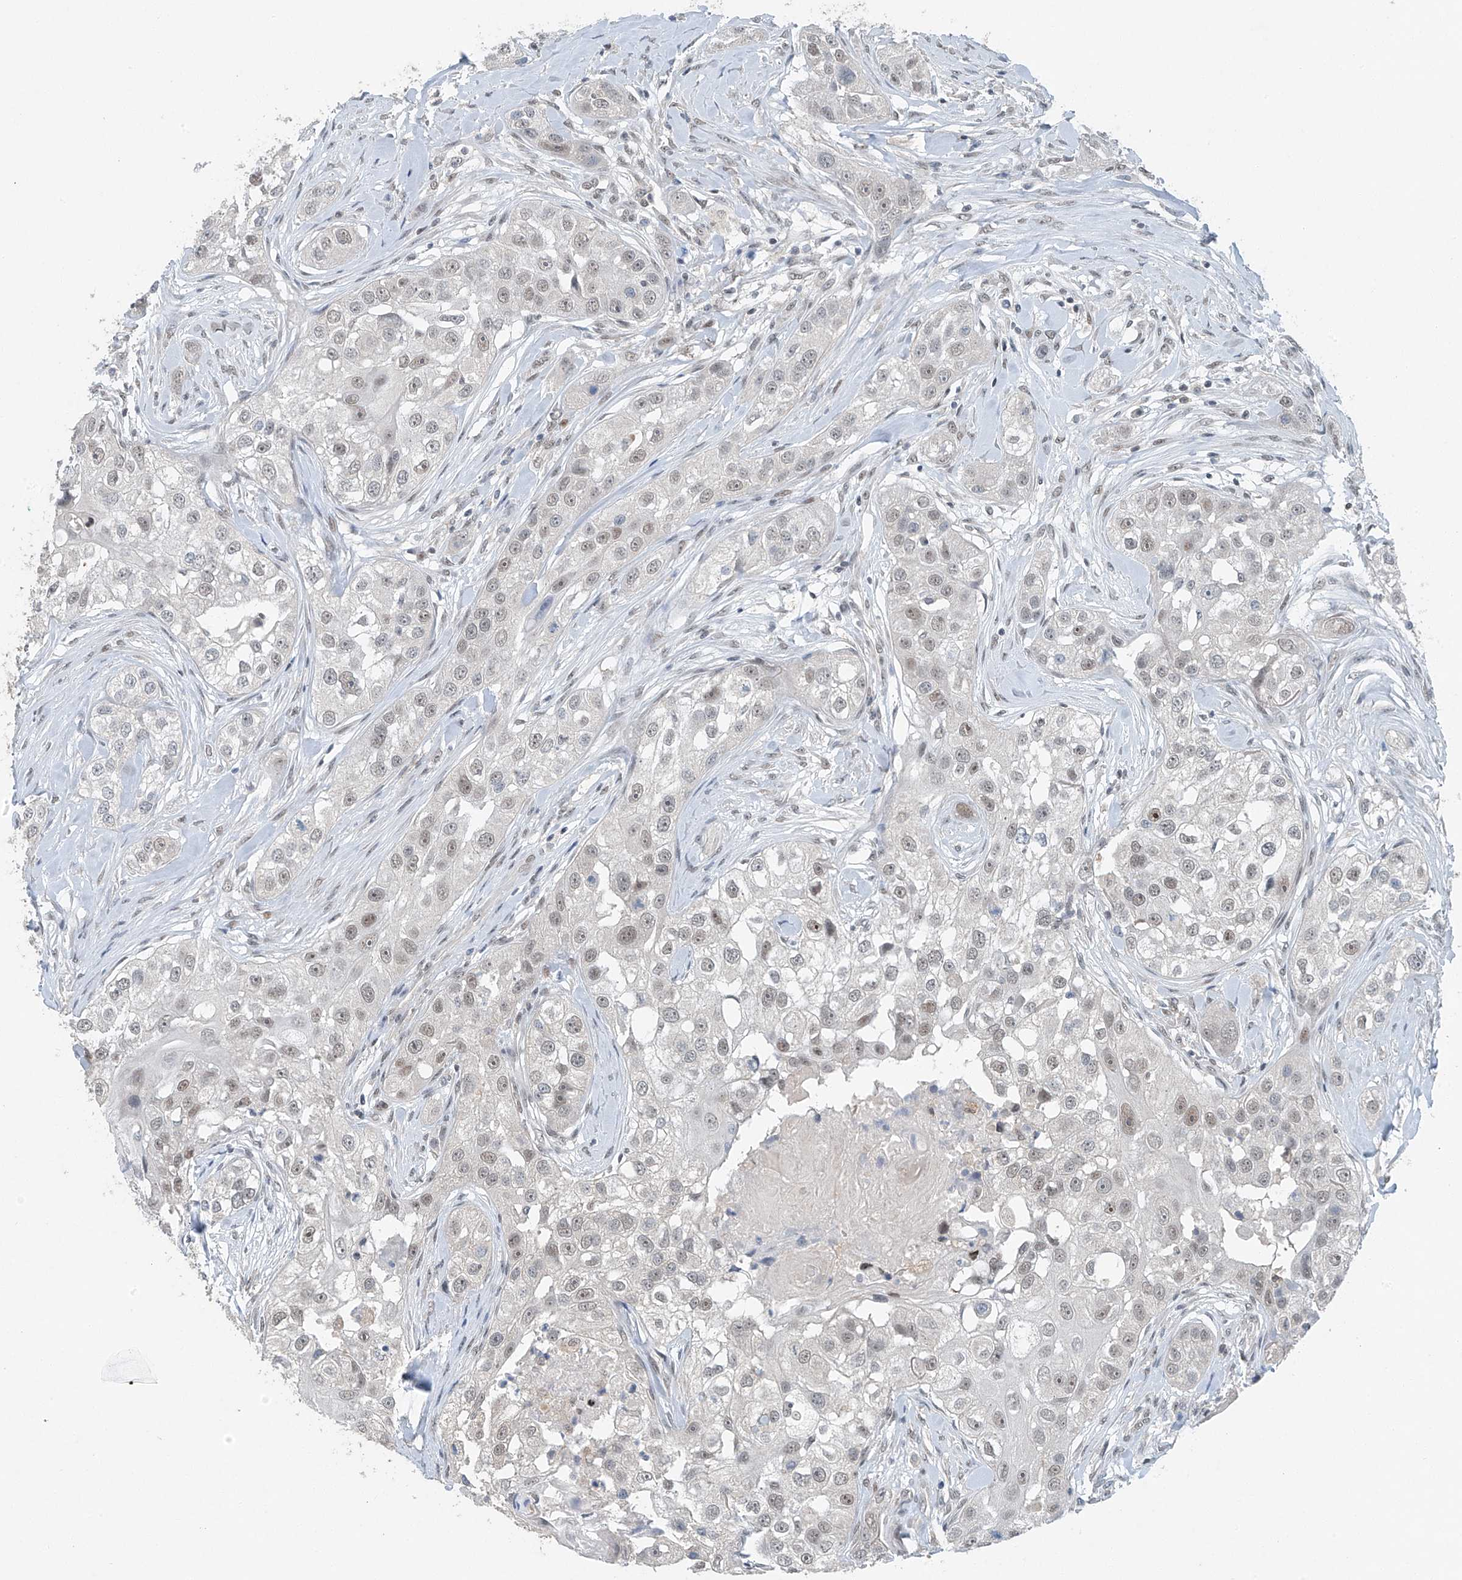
{"staining": {"intensity": "weak", "quantity": "<25%", "location": "nuclear"}, "tissue": "head and neck cancer", "cell_type": "Tumor cells", "image_type": "cancer", "snomed": [{"axis": "morphology", "description": "Normal tissue, NOS"}, {"axis": "morphology", "description": "Squamous cell carcinoma, NOS"}, {"axis": "topography", "description": "Skeletal muscle"}, {"axis": "topography", "description": "Head-Neck"}], "caption": "This is an immunohistochemistry histopathology image of head and neck squamous cell carcinoma. There is no staining in tumor cells.", "gene": "TAF8", "patient": {"sex": "male", "age": 51}}